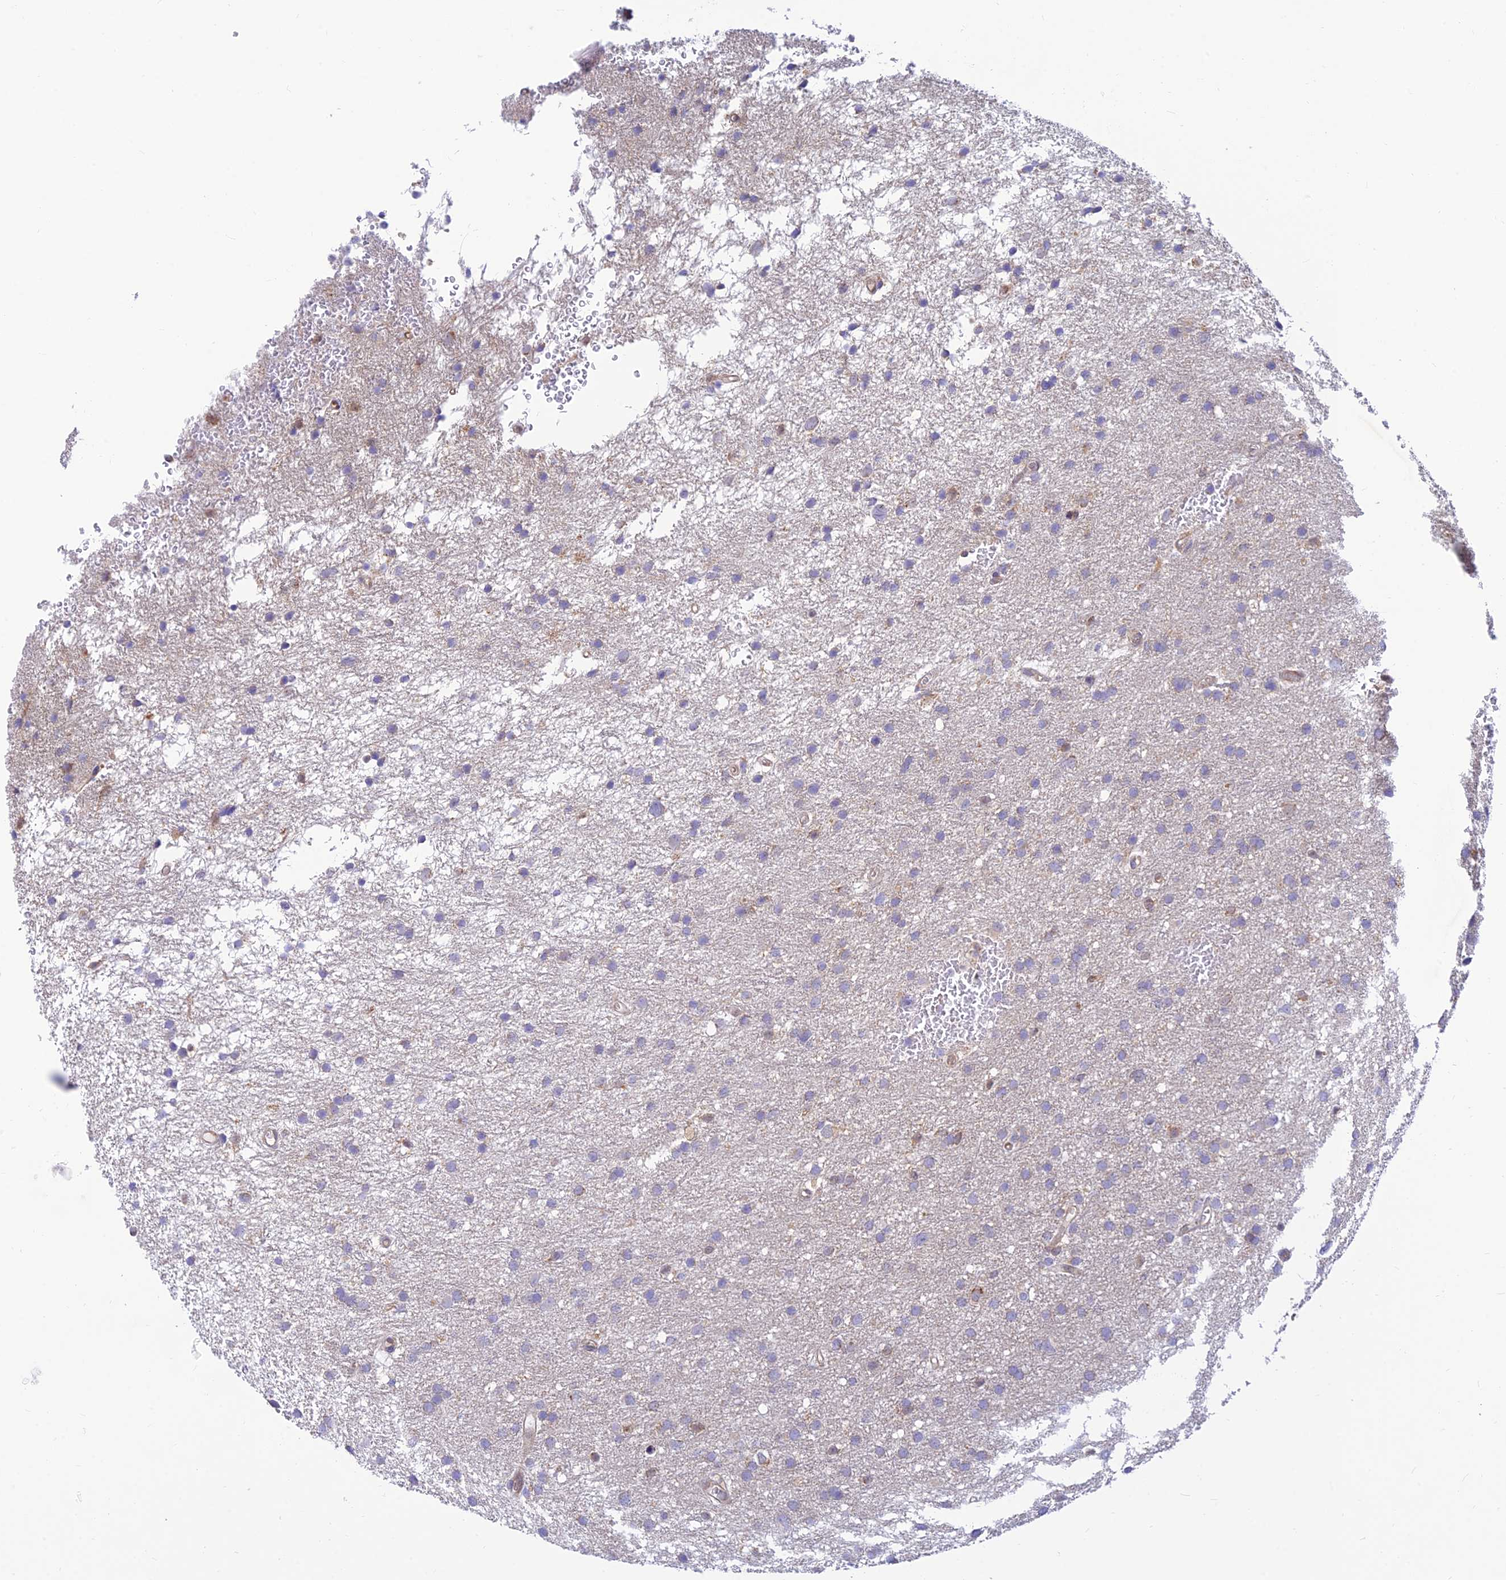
{"staining": {"intensity": "negative", "quantity": "none", "location": "none"}, "tissue": "glioma", "cell_type": "Tumor cells", "image_type": "cancer", "snomed": [{"axis": "morphology", "description": "Glioma, malignant, High grade"}, {"axis": "topography", "description": "Cerebral cortex"}], "caption": "Immunohistochemical staining of glioma demonstrates no significant expression in tumor cells.", "gene": "LYSMD2", "patient": {"sex": "female", "age": 36}}